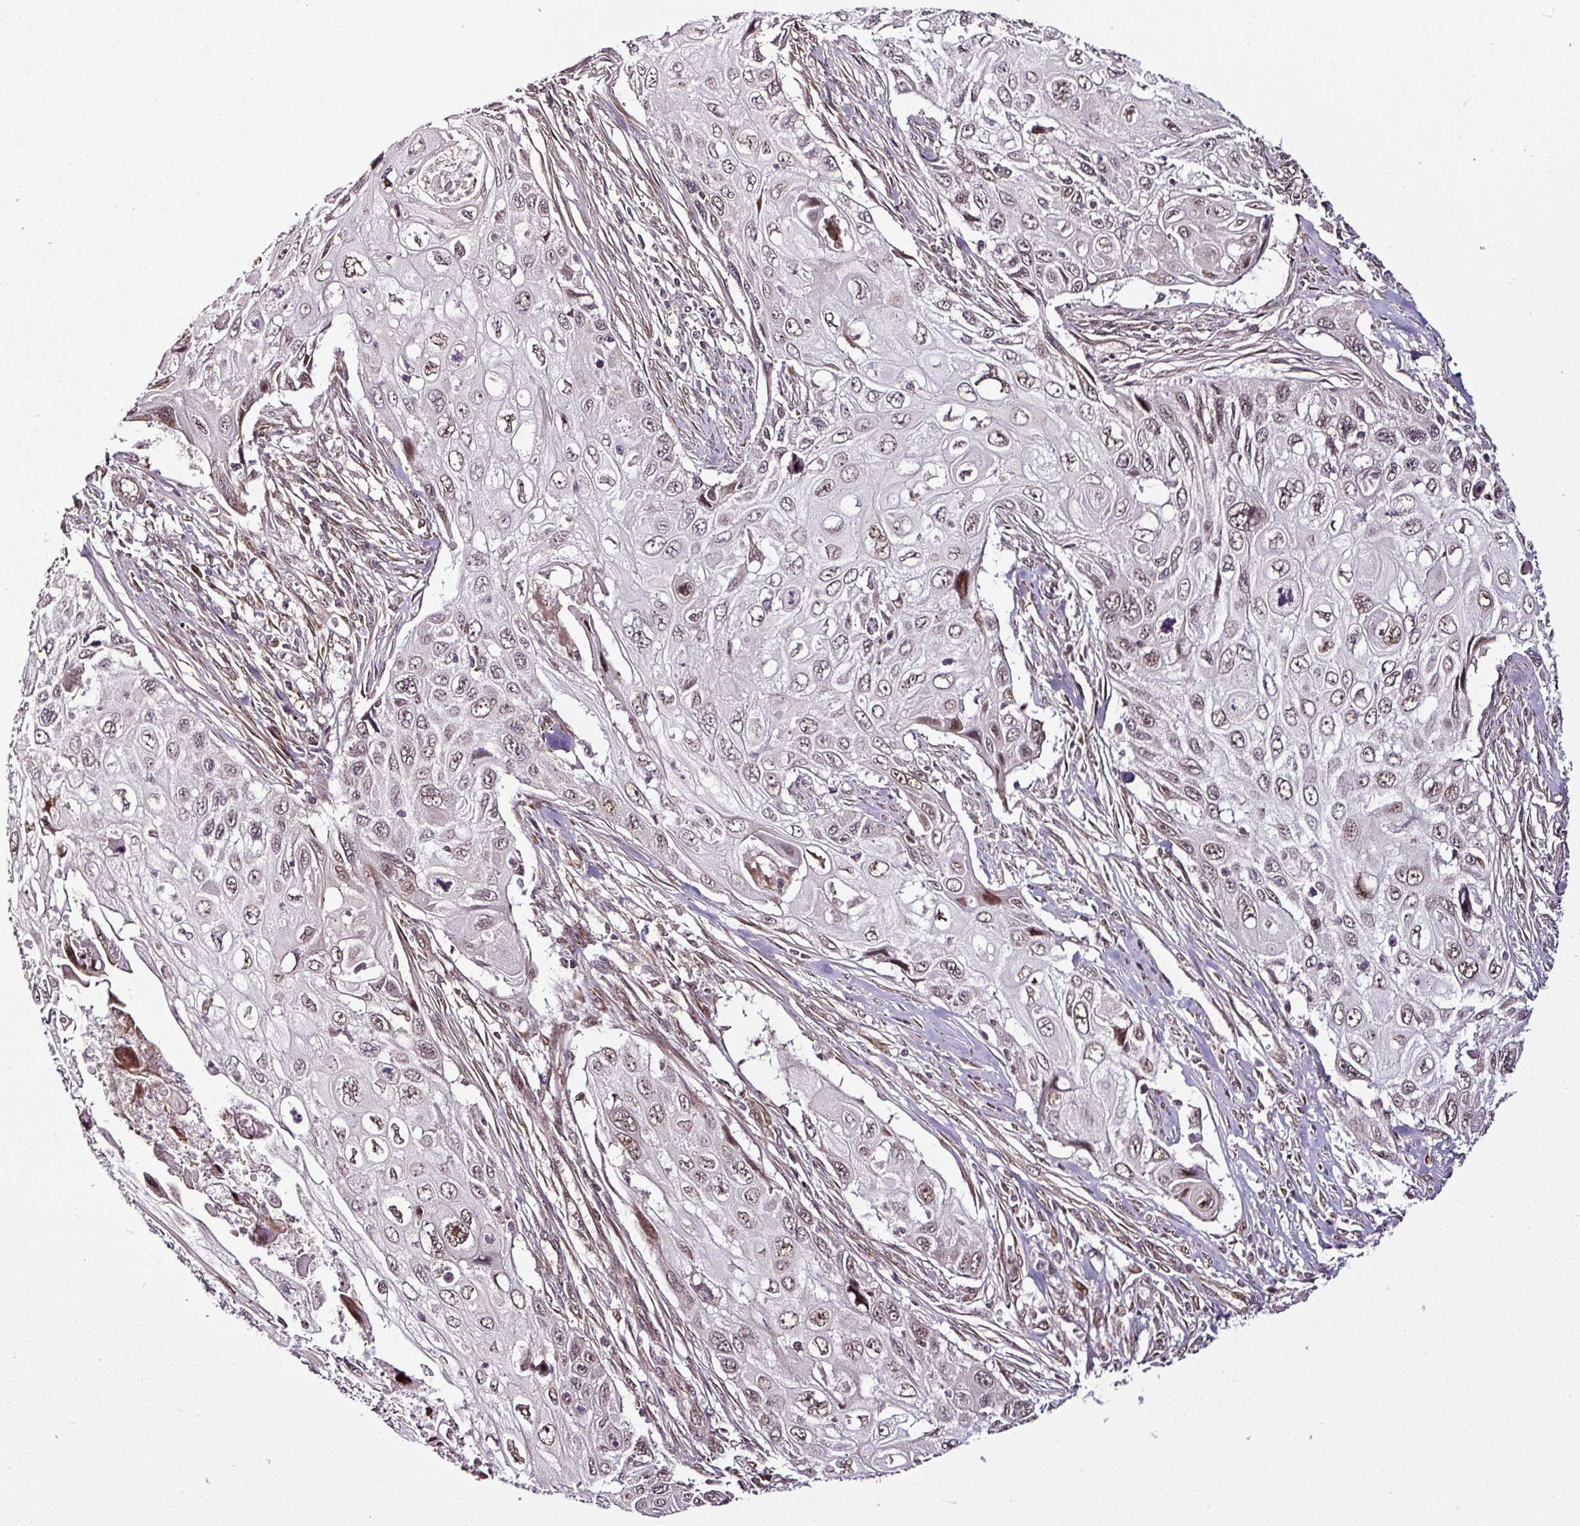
{"staining": {"intensity": "weak", "quantity": ">75%", "location": "nuclear"}, "tissue": "cervical cancer", "cell_type": "Tumor cells", "image_type": "cancer", "snomed": [{"axis": "morphology", "description": "Squamous cell carcinoma, NOS"}, {"axis": "topography", "description": "Cervix"}], "caption": "Immunohistochemistry (DAB) staining of human cervical squamous cell carcinoma reveals weak nuclear protein positivity in approximately >75% of tumor cells. (Brightfield microscopy of DAB IHC at high magnification).", "gene": "COPRS", "patient": {"sex": "female", "age": 70}}